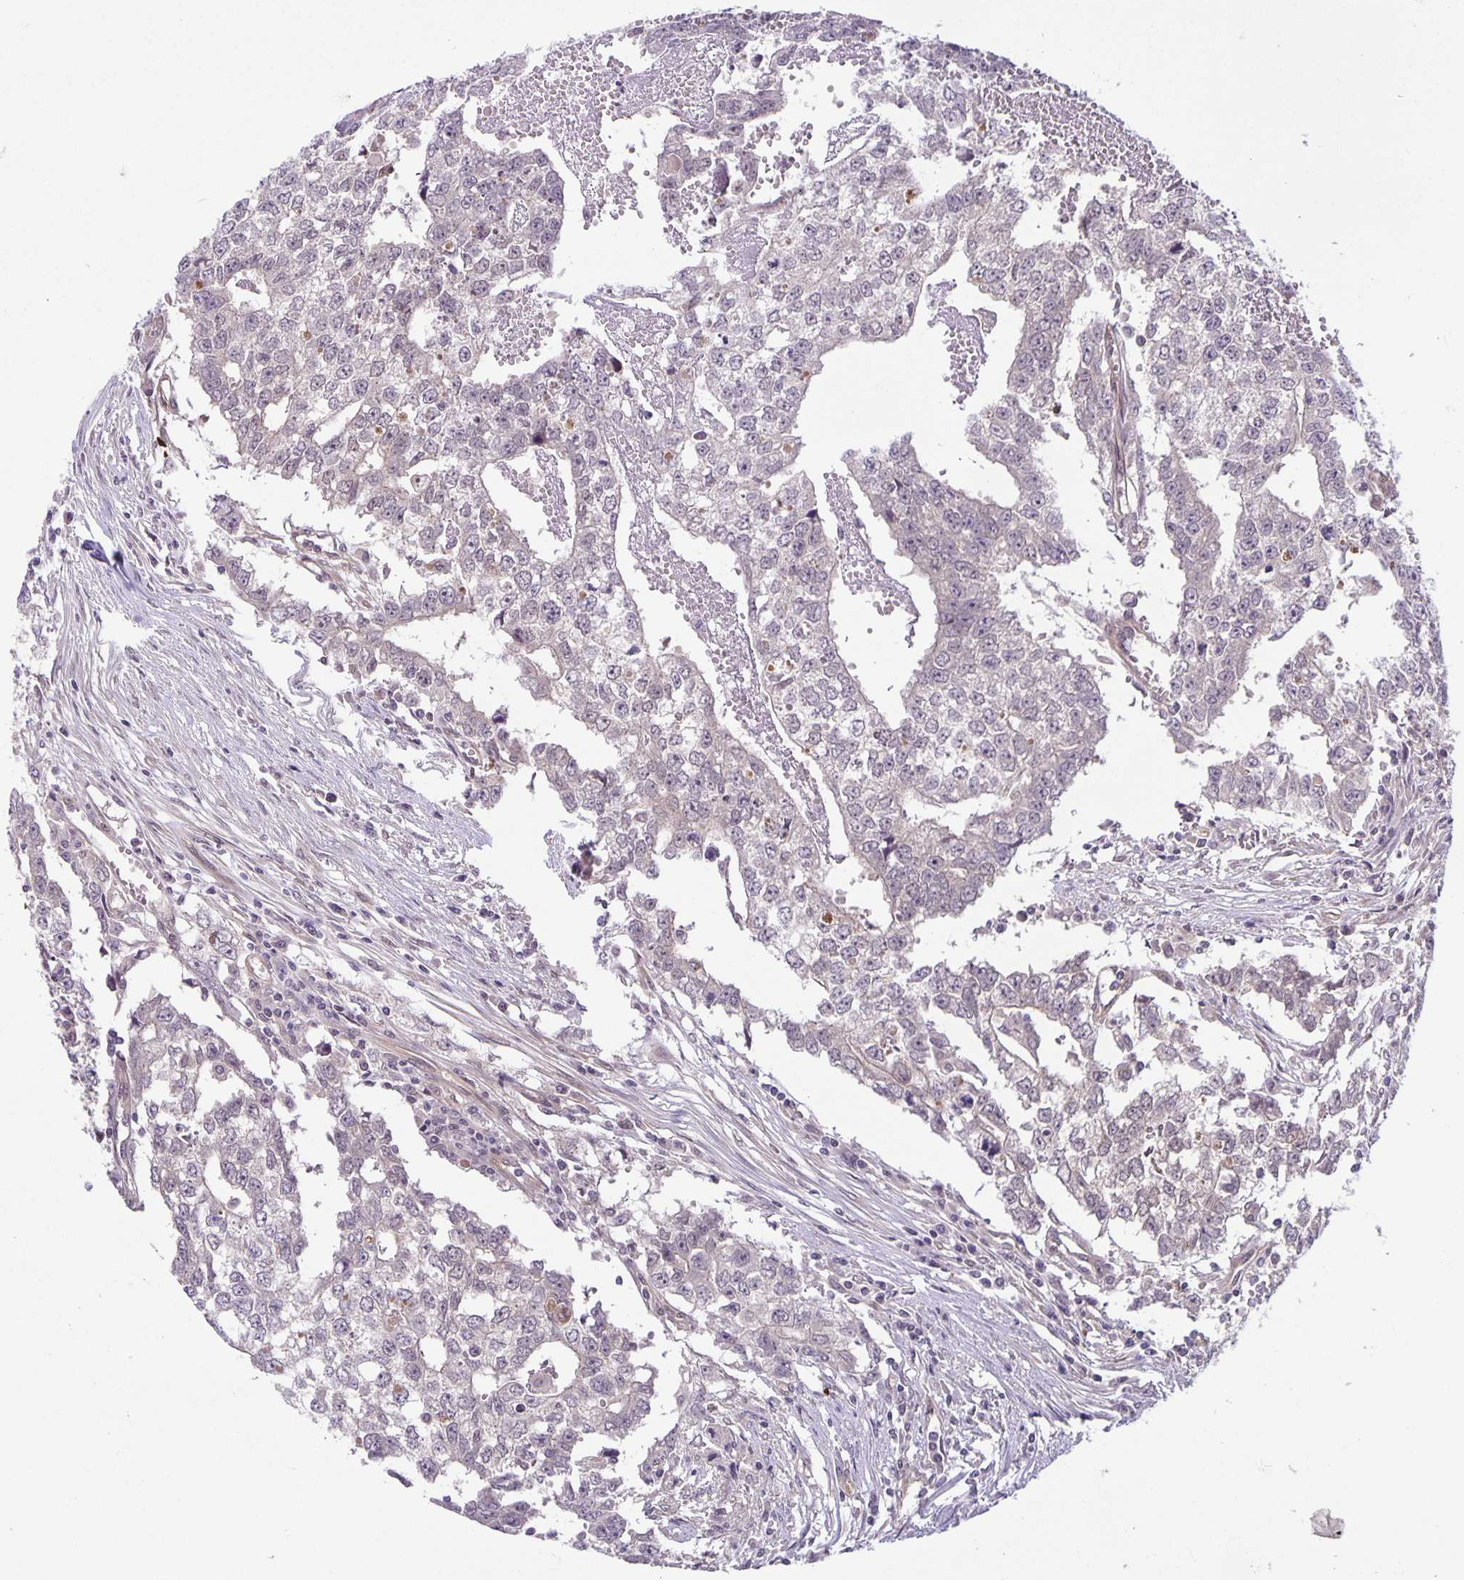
{"staining": {"intensity": "negative", "quantity": "none", "location": "none"}, "tissue": "testis cancer", "cell_type": "Tumor cells", "image_type": "cancer", "snomed": [{"axis": "morphology", "description": "Carcinoma, Embryonal, NOS"}, {"axis": "morphology", "description": "Teratoma, malignant, NOS"}, {"axis": "topography", "description": "Testis"}], "caption": "This is an IHC micrograph of testis cancer (embryonal carcinoma). There is no expression in tumor cells.", "gene": "TAX1BP3", "patient": {"sex": "male", "age": 24}}